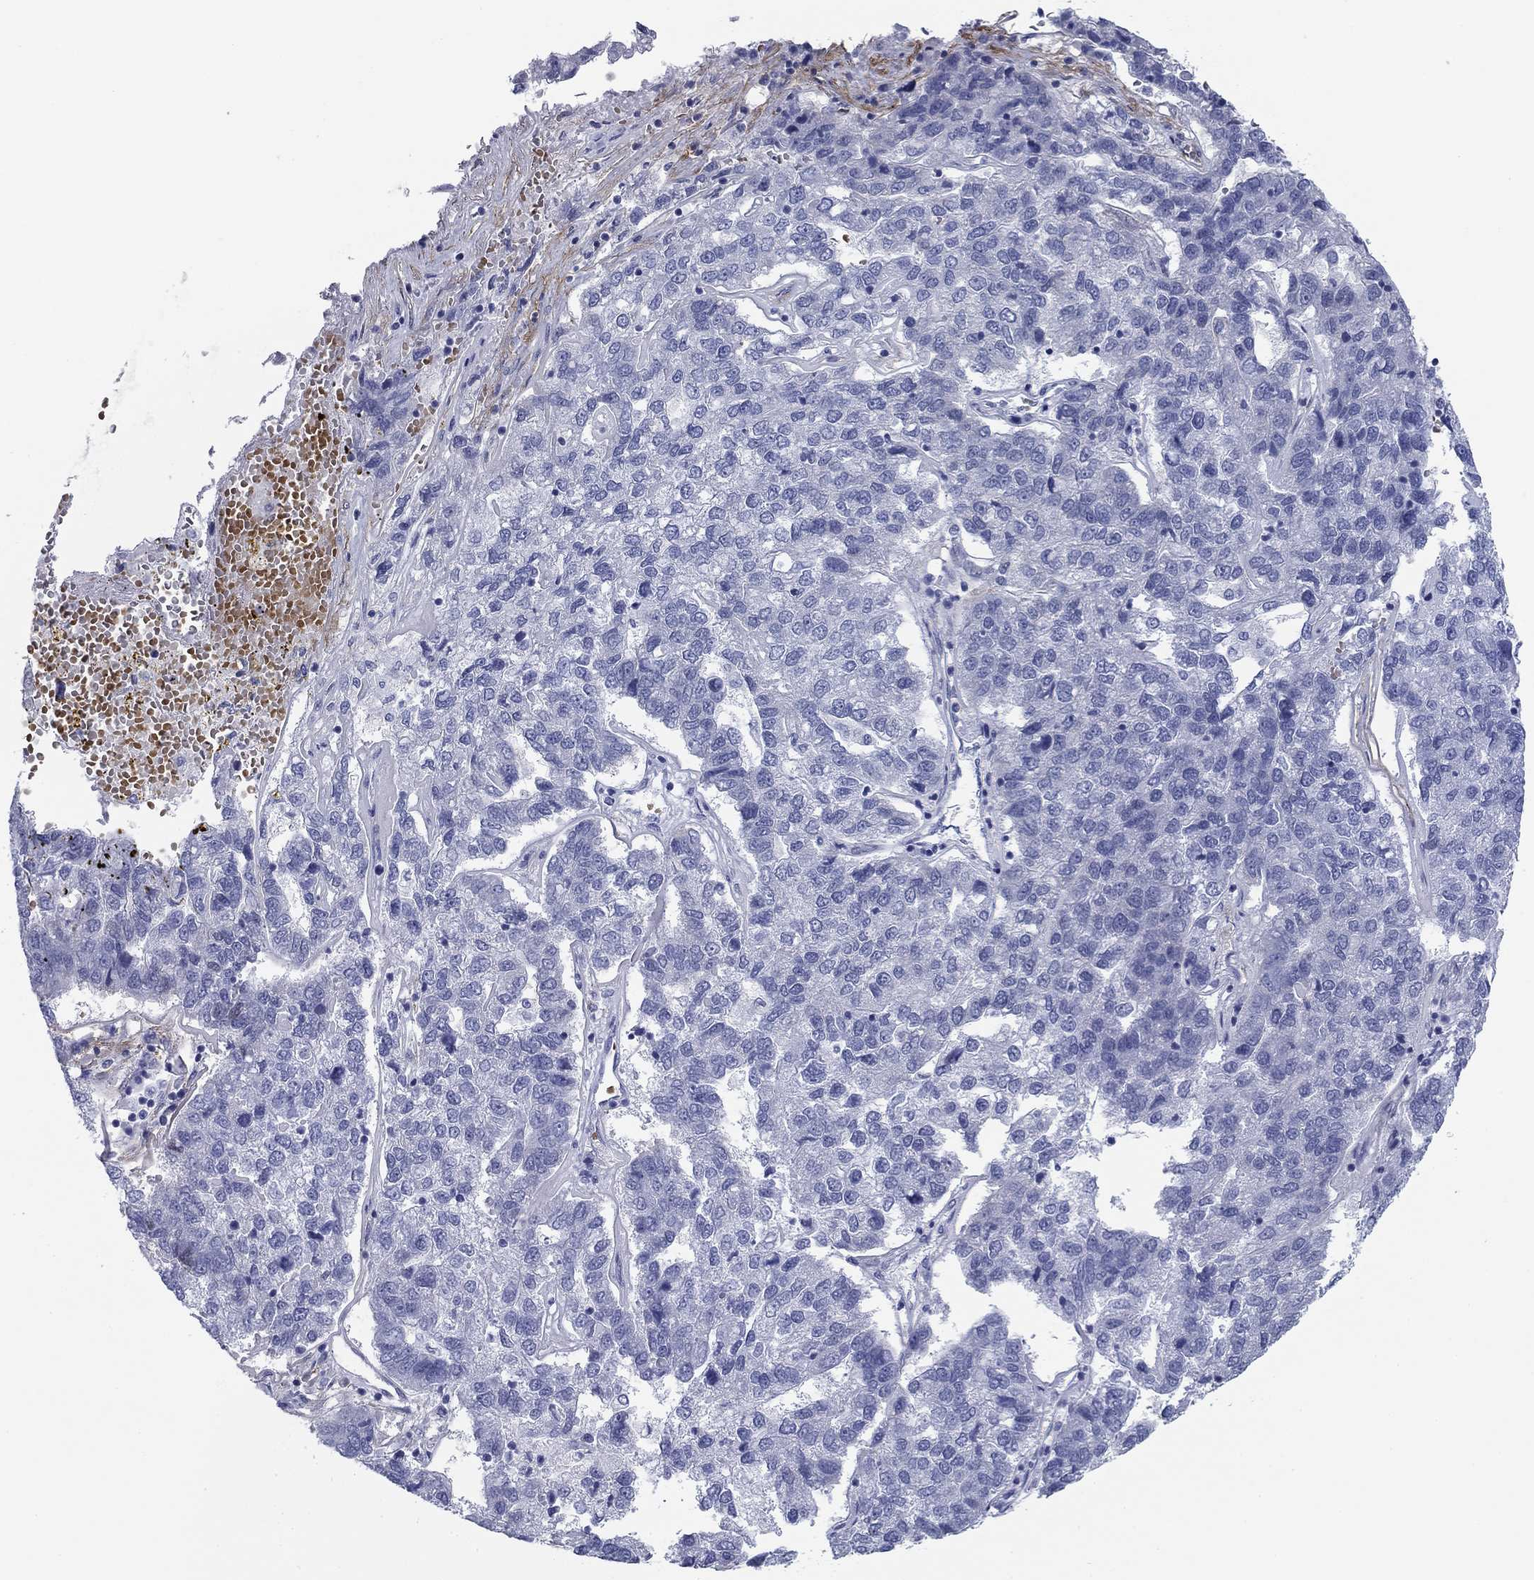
{"staining": {"intensity": "negative", "quantity": "none", "location": "none"}, "tissue": "pancreatic cancer", "cell_type": "Tumor cells", "image_type": "cancer", "snomed": [{"axis": "morphology", "description": "Adenocarcinoma, NOS"}, {"axis": "topography", "description": "Pancreas"}], "caption": "Pancreatic adenocarcinoma stained for a protein using immunohistochemistry demonstrates no positivity tumor cells.", "gene": "GPC1", "patient": {"sex": "female", "age": 61}}